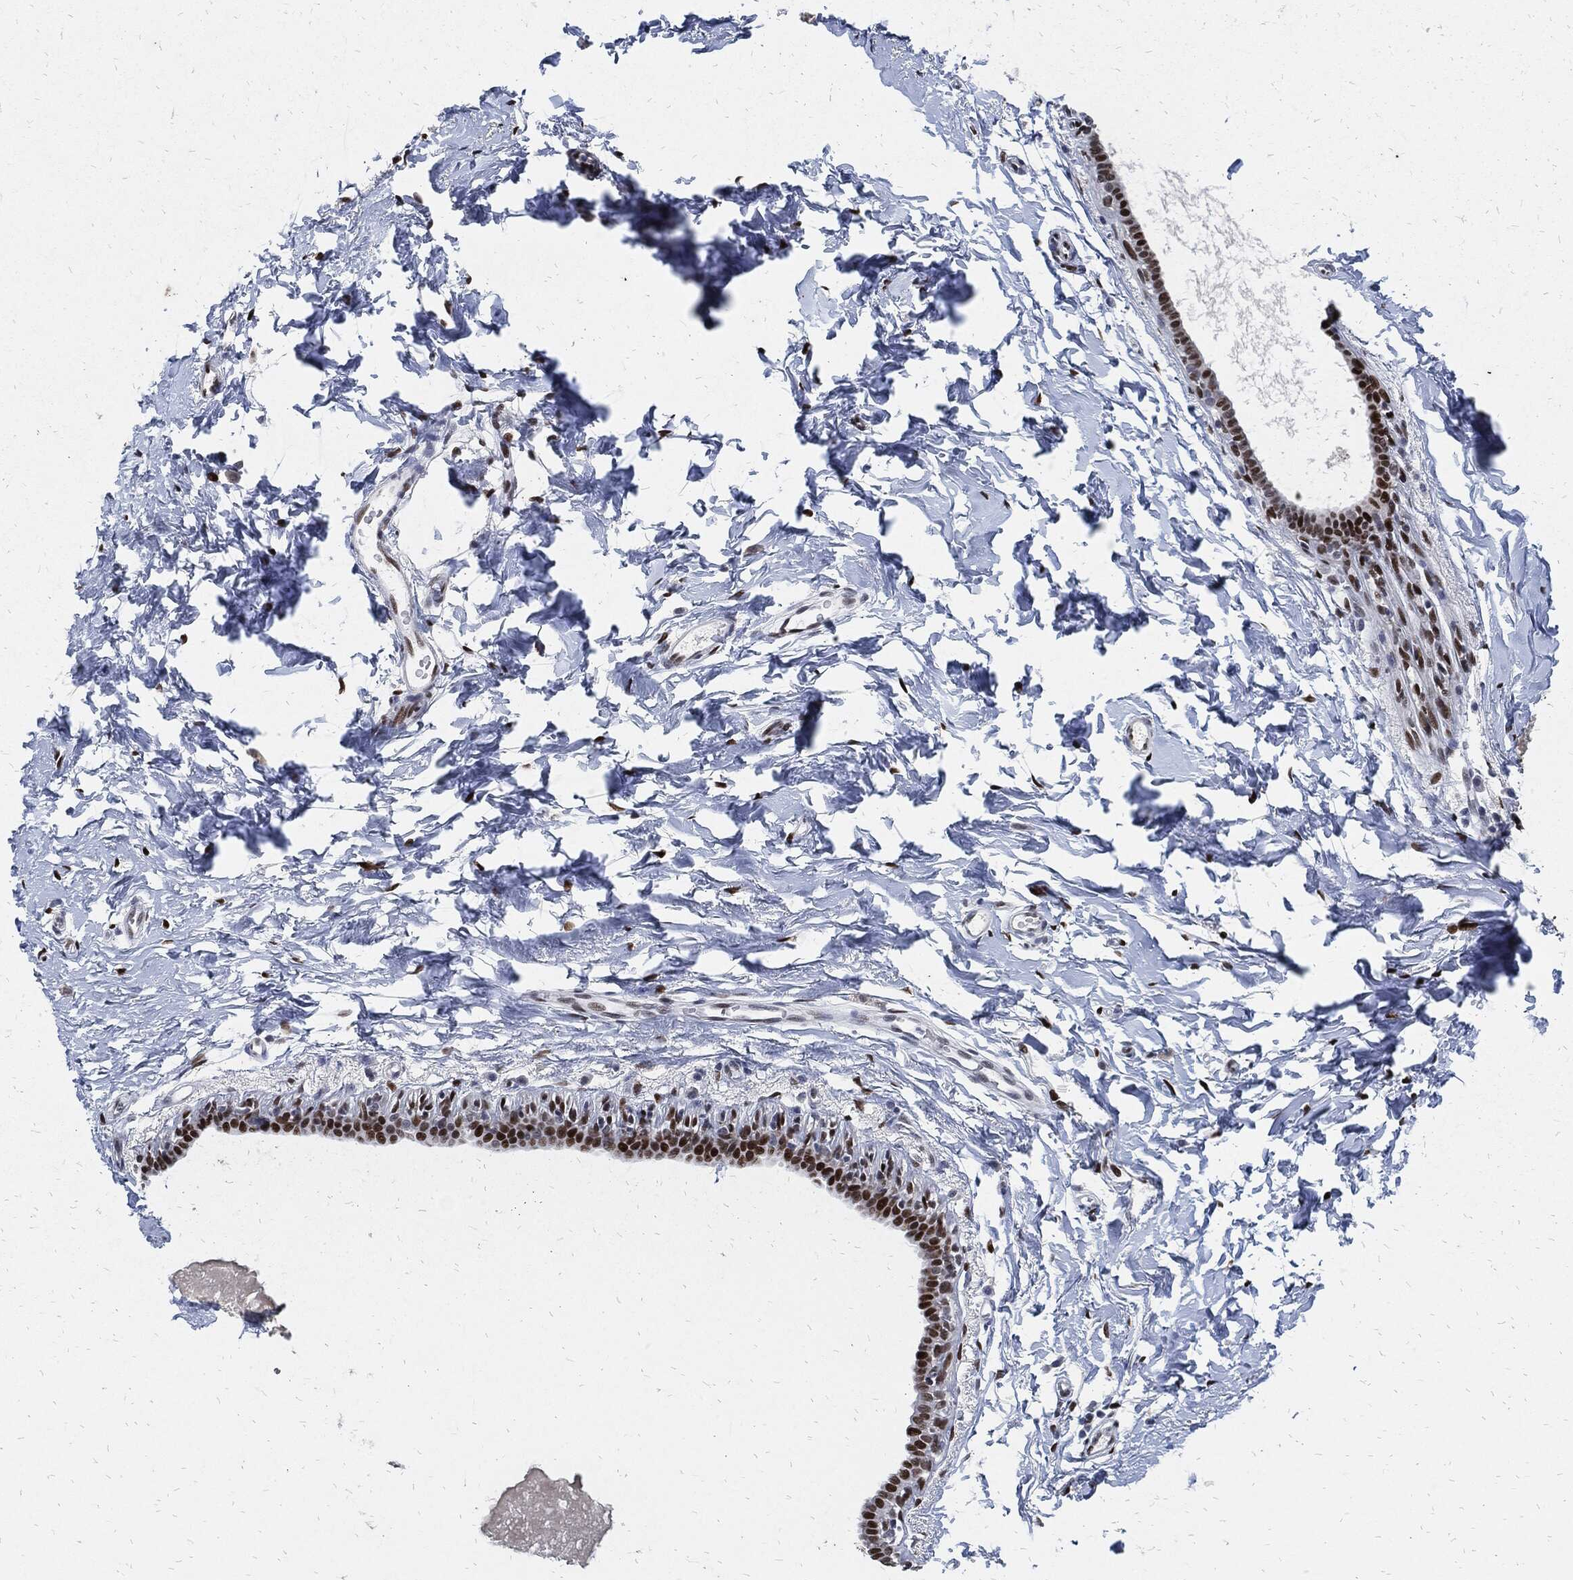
{"staining": {"intensity": "negative", "quantity": "none", "location": "none"}, "tissue": "breast", "cell_type": "Adipocytes", "image_type": "normal", "snomed": [{"axis": "morphology", "description": "Normal tissue, NOS"}, {"axis": "topography", "description": "Breast"}], "caption": "An IHC histopathology image of normal breast is shown. There is no staining in adipocytes of breast. The staining was performed using DAB (3,3'-diaminobenzidine) to visualize the protein expression in brown, while the nuclei were stained in blue with hematoxylin (Magnification: 20x).", "gene": "JUN", "patient": {"sex": "female", "age": 37}}